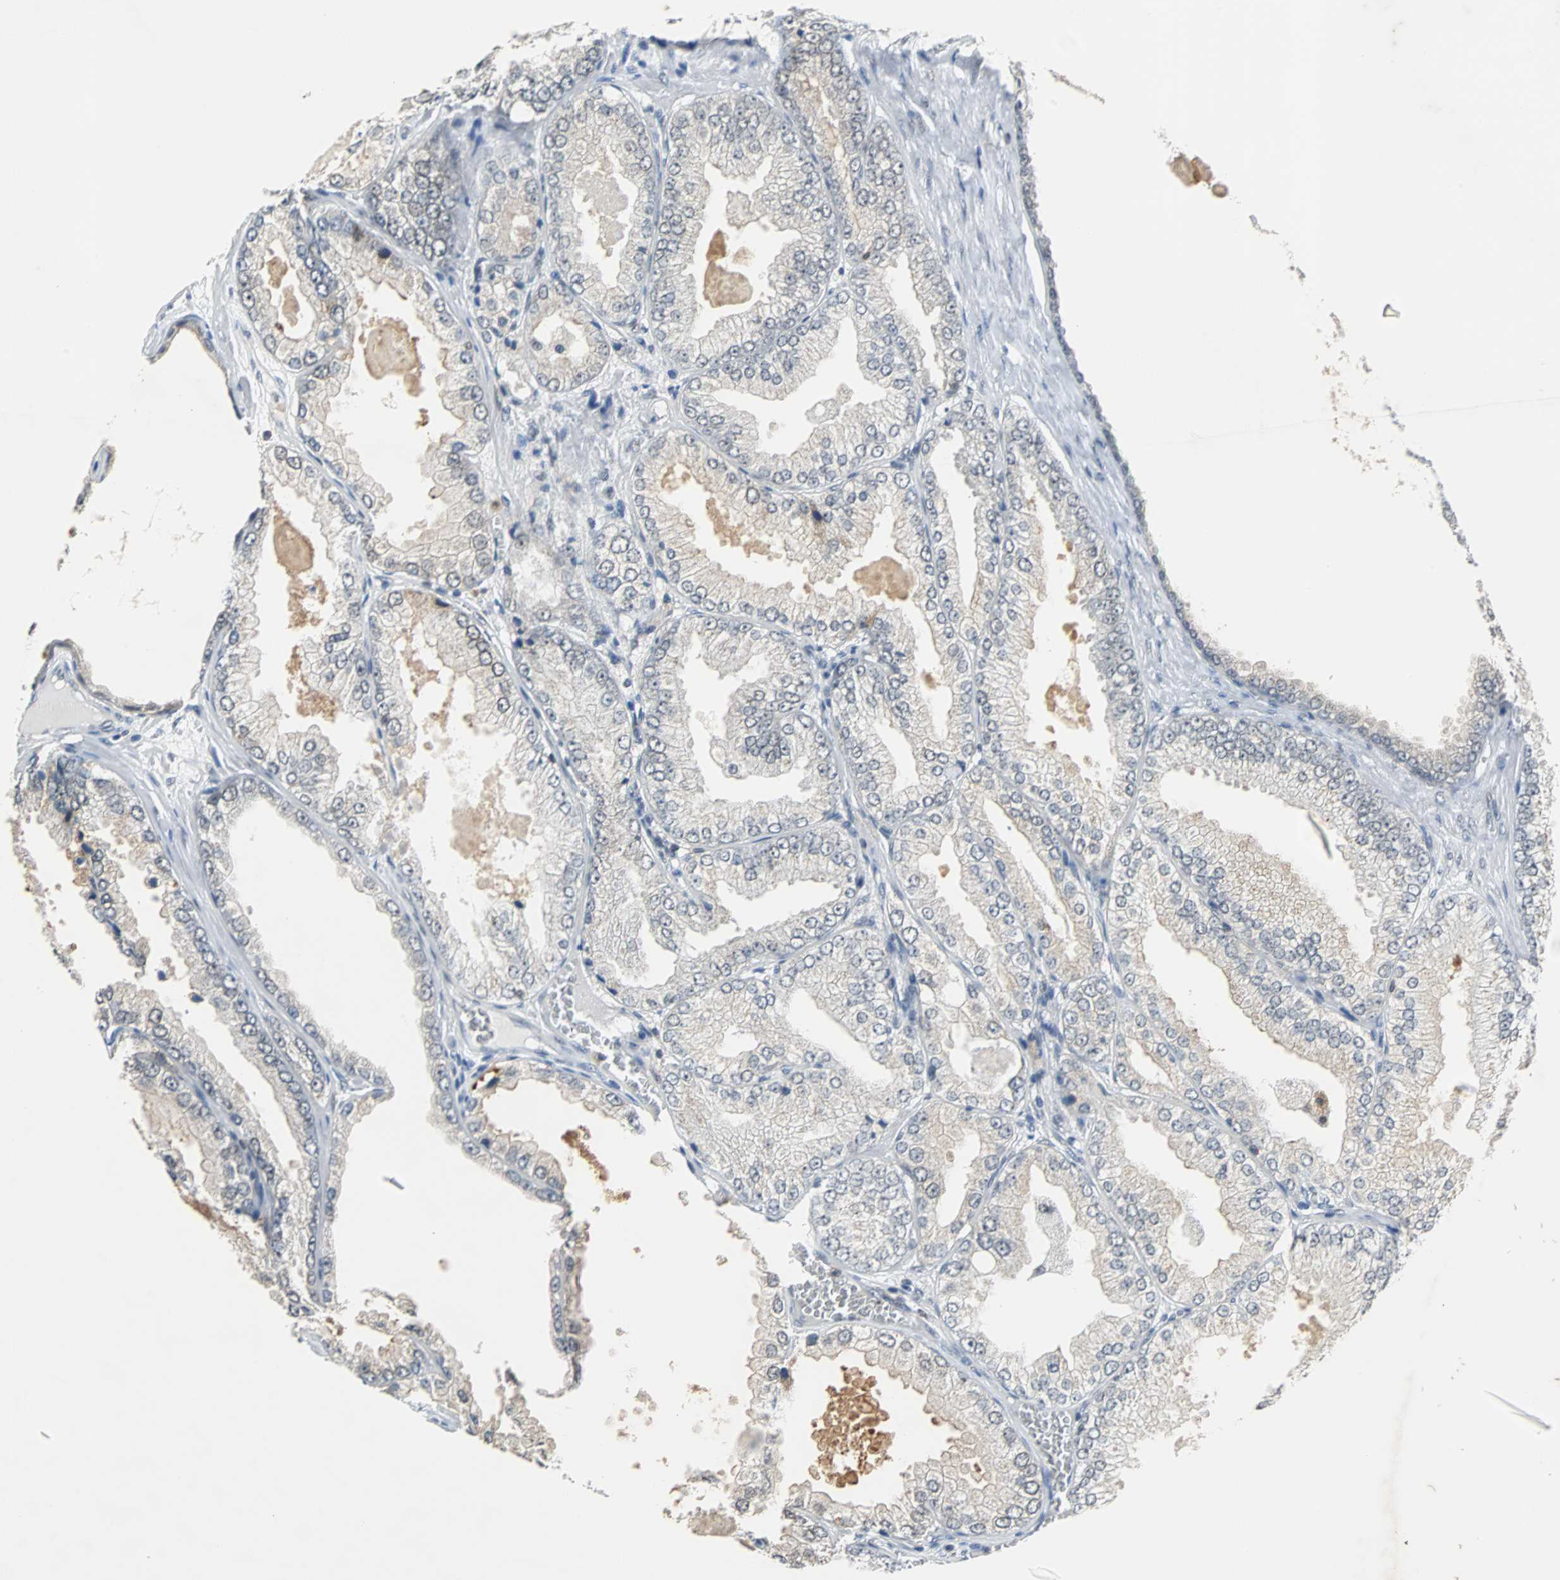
{"staining": {"intensity": "negative", "quantity": "none", "location": "none"}, "tissue": "prostate cancer", "cell_type": "Tumor cells", "image_type": "cancer", "snomed": [{"axis": "morphology", "description": "Adenocarcinoma, High grade"}, {"axis": "topography", "description": "Prostate"}], "caption": "Adenocarcinoma (high-grade) (prostate) was stained to show a protein in brown. There is no significant staining in tumor cells.", "gene": "SIRT1", "patient": {"sex": "male", "age": 61}}